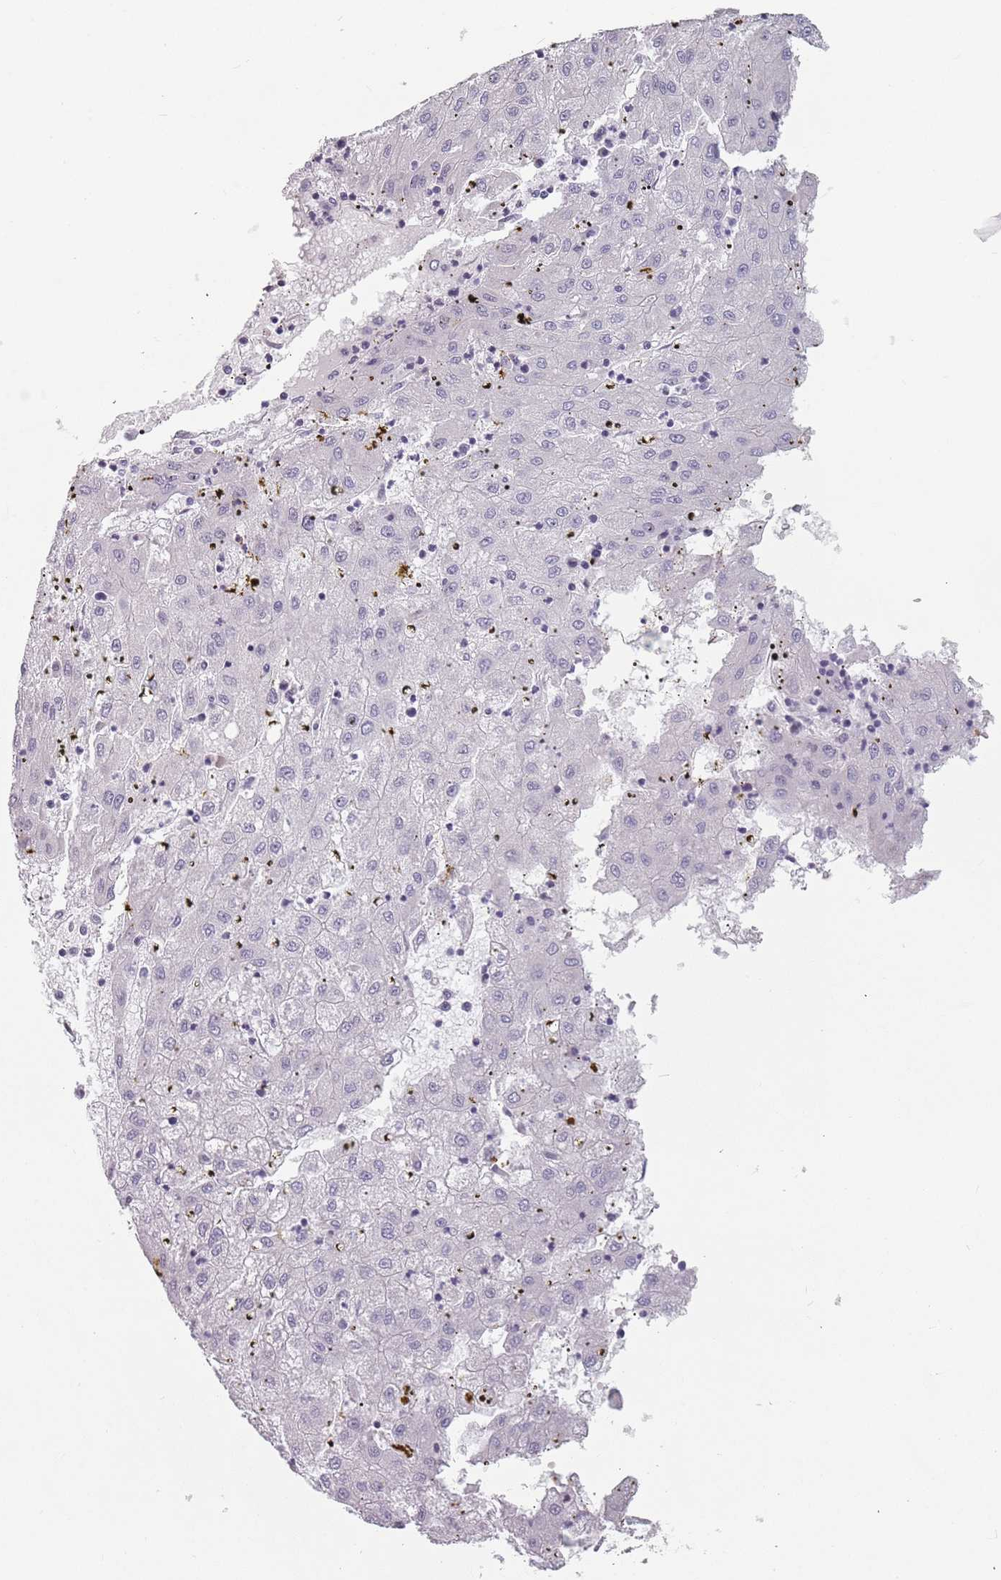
{"staining": {"intensity": "negative", "quantity": "none", "location": "none"}, "tissue": "liver cancer", "cell_type": "Tumor cells", "image_type": "cancer", "snomed": [{"axis": "morphology", "description": "Carcinoma, Hepatocellular, NOS"}, {"axis": "topography", "description": "Liver"}], "caption": "Immunohistochemical staining of liver hepatocellular carcinoma shows no significant staining in tumor cells.", "gene": "PTCHD1", "patient": {"sex": "male", "age": 72}}